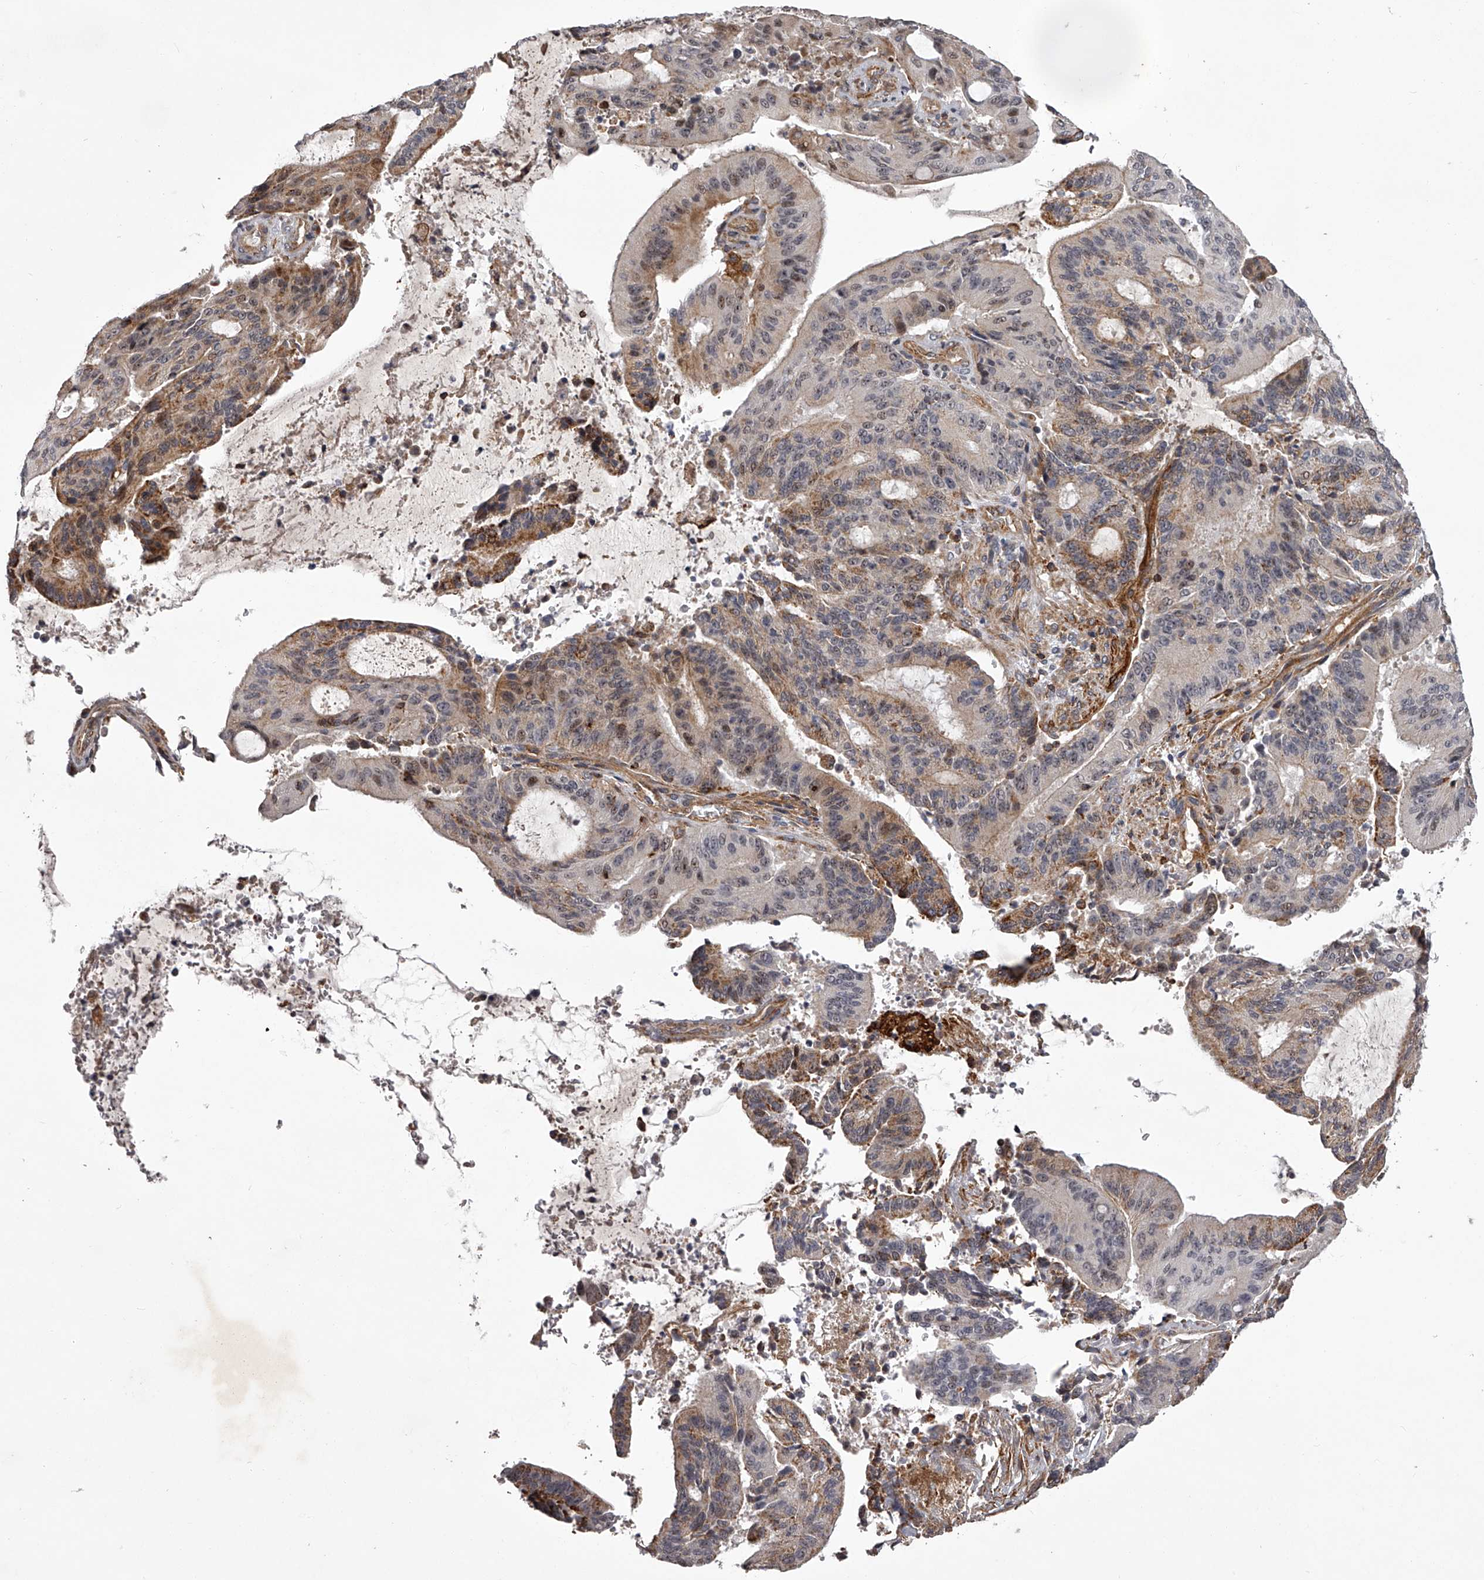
{"staining": {"intensity": "moderate", "quantity": "25%-75%", "location": "cytoplasmic/membranous"}, "tissue": "liver cancer", "cell_type": "Tumor cells", "image_type": "cancer", "snomed": [{"axis": "morphology", "description": "Normal tissue, NOS"}, {"axis": "morphology", "description": "Cholangiocarcinoma"}, {"axis": "topography", "description": "Liver"}, {"axis": "topography", "description": "Peripheral nerve tissue"}], "caption": "Immunohistochemical staining of liver cholangiocarcinoma shows medium levels of moderate cytoplasmic/membranous protein staining in about 25%-75% of tumor cells.", "gene": "RRP36", "patient": {"sex": "female", "age": 73}}